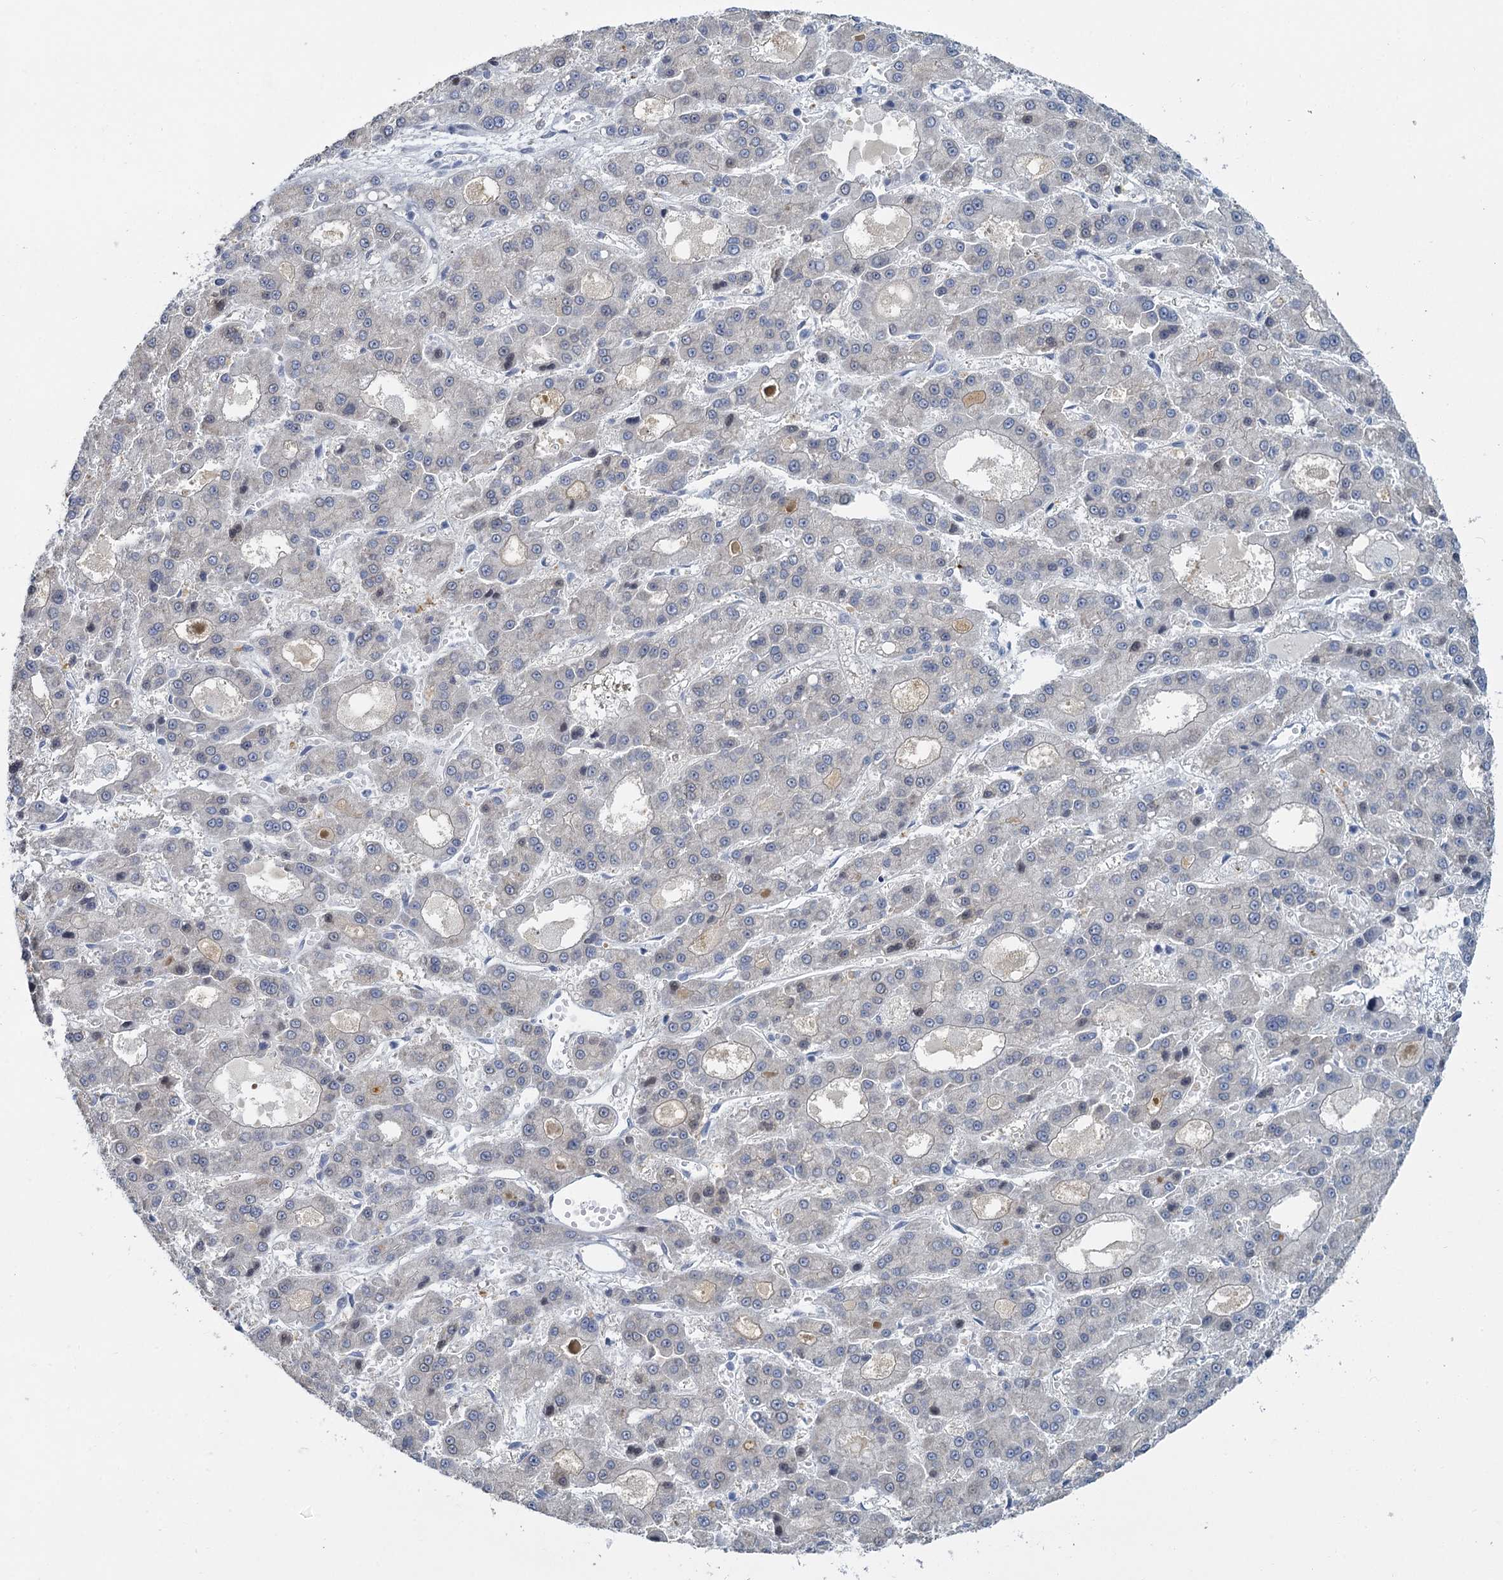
{"staining": {"intensity": "negative", "quantity": "none", "location": "none"}, "tissue": "liver cancer", "cell_type": "Tumor cells", "image_type": "cancer", "snomed": [{"axis": "morphology", "description": "Carcinoma, Hepatocellular, NOS"}, {"axis": "topography", "description": "Liver"}], "caption": "The IHC image has no significant expression in tumor cells of hepatocellular carcinoma (liver) tissue. (Immunohistochemistry, brightfield microscopy, high magnification).", "gene": "ACRBP", "patient": {"sex": "male", "age": 70}}